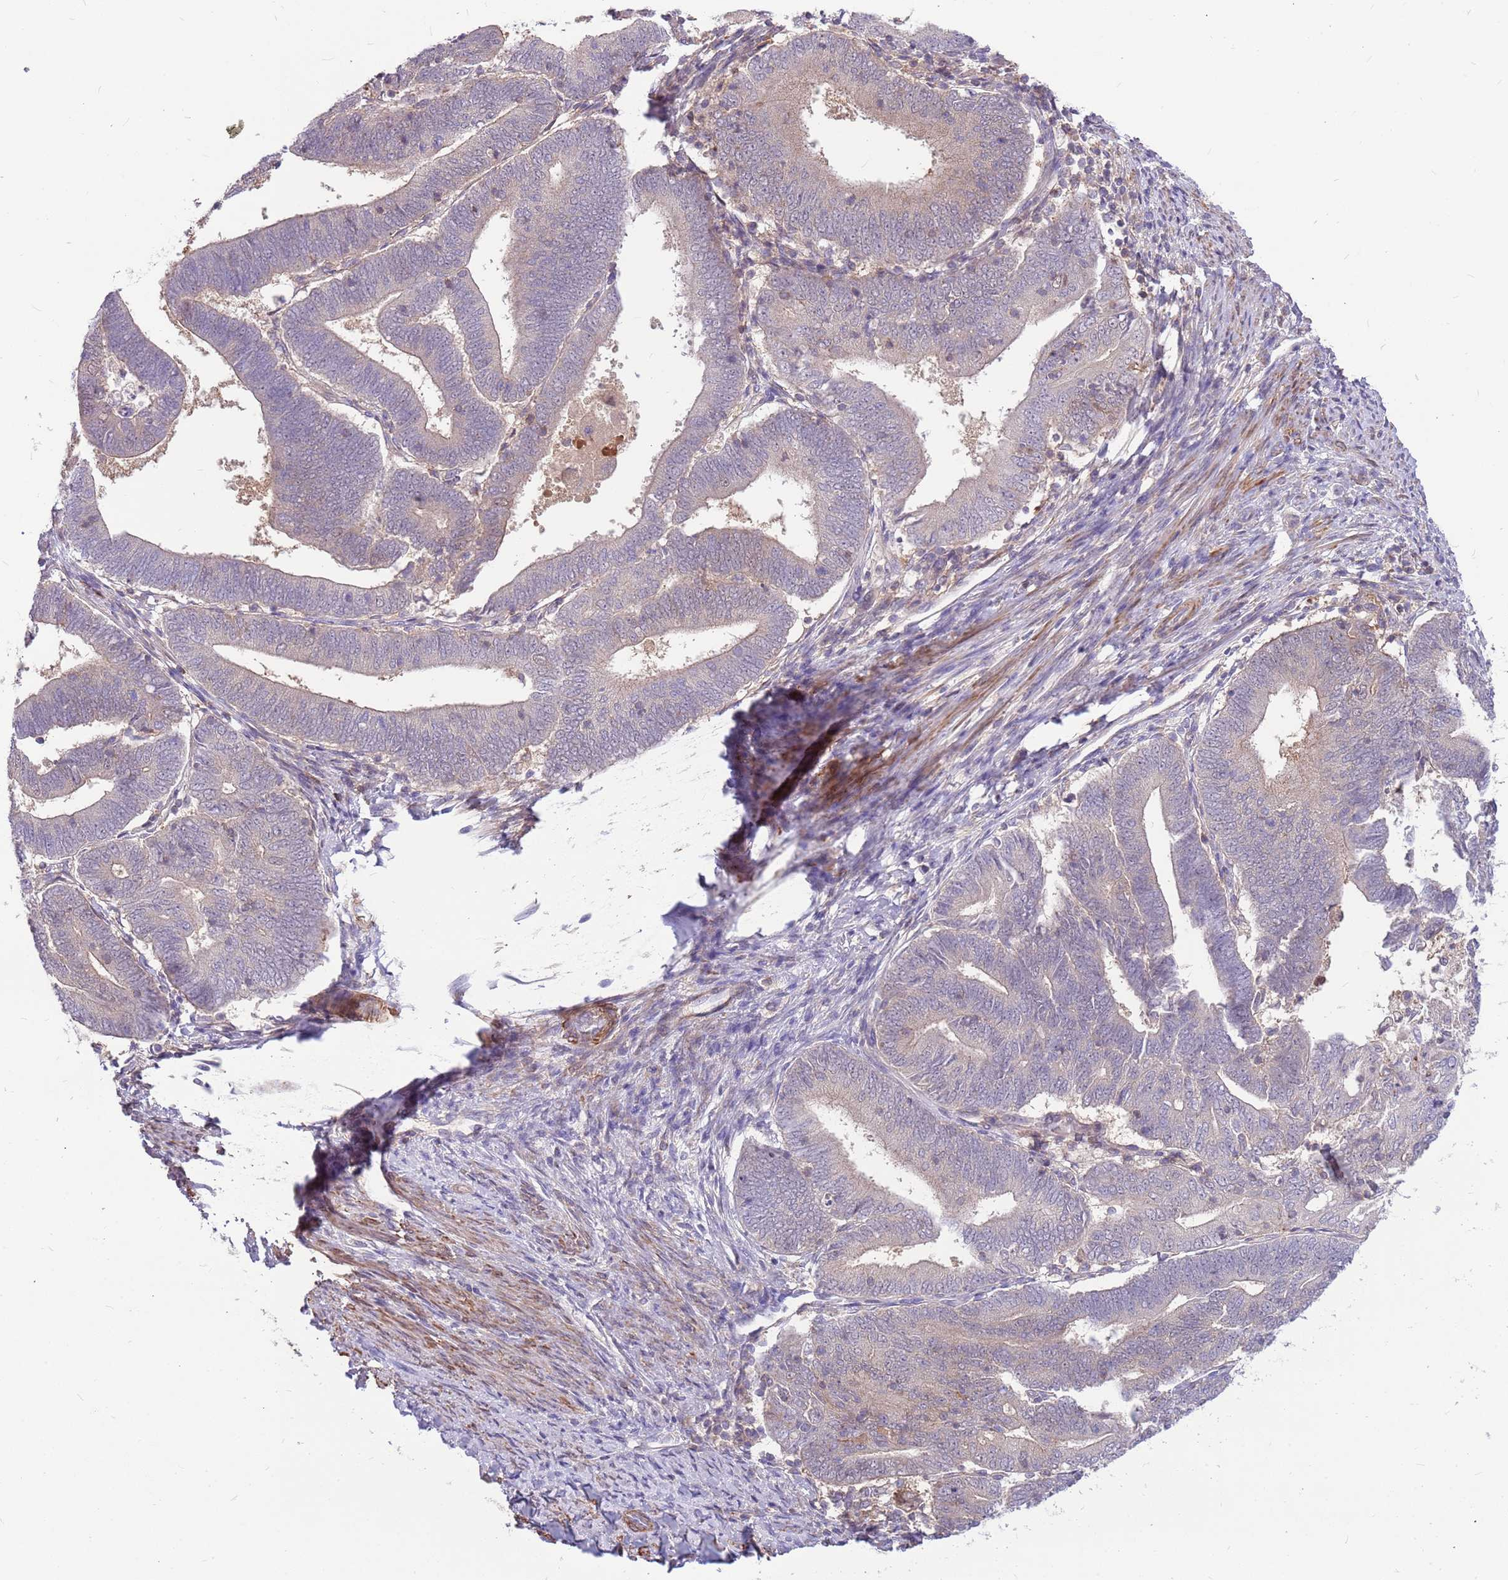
{"staining": {"intensity": "weak", "quantity": "<25%", "location": "cytoplasmic/membranous"}, "tissue": "endometrial cancer", "cell_type": "Tumor cells", "image_type": "cancer", "snomed": [{"axis": "morphology", "description": "Adenocarcinoma, NOS"}, {"axis": "topography", "description": "Endometrium"}], "caption": "High power microscopy image of an immunohistochemistry (IHC) photomicrograph of endometrial adenocarcinoma, revealing no significant expression in tumor cells. Nuclei are stained in blue.", "gene": "MVD", "patient": {"sex": "female", "age": 70}}